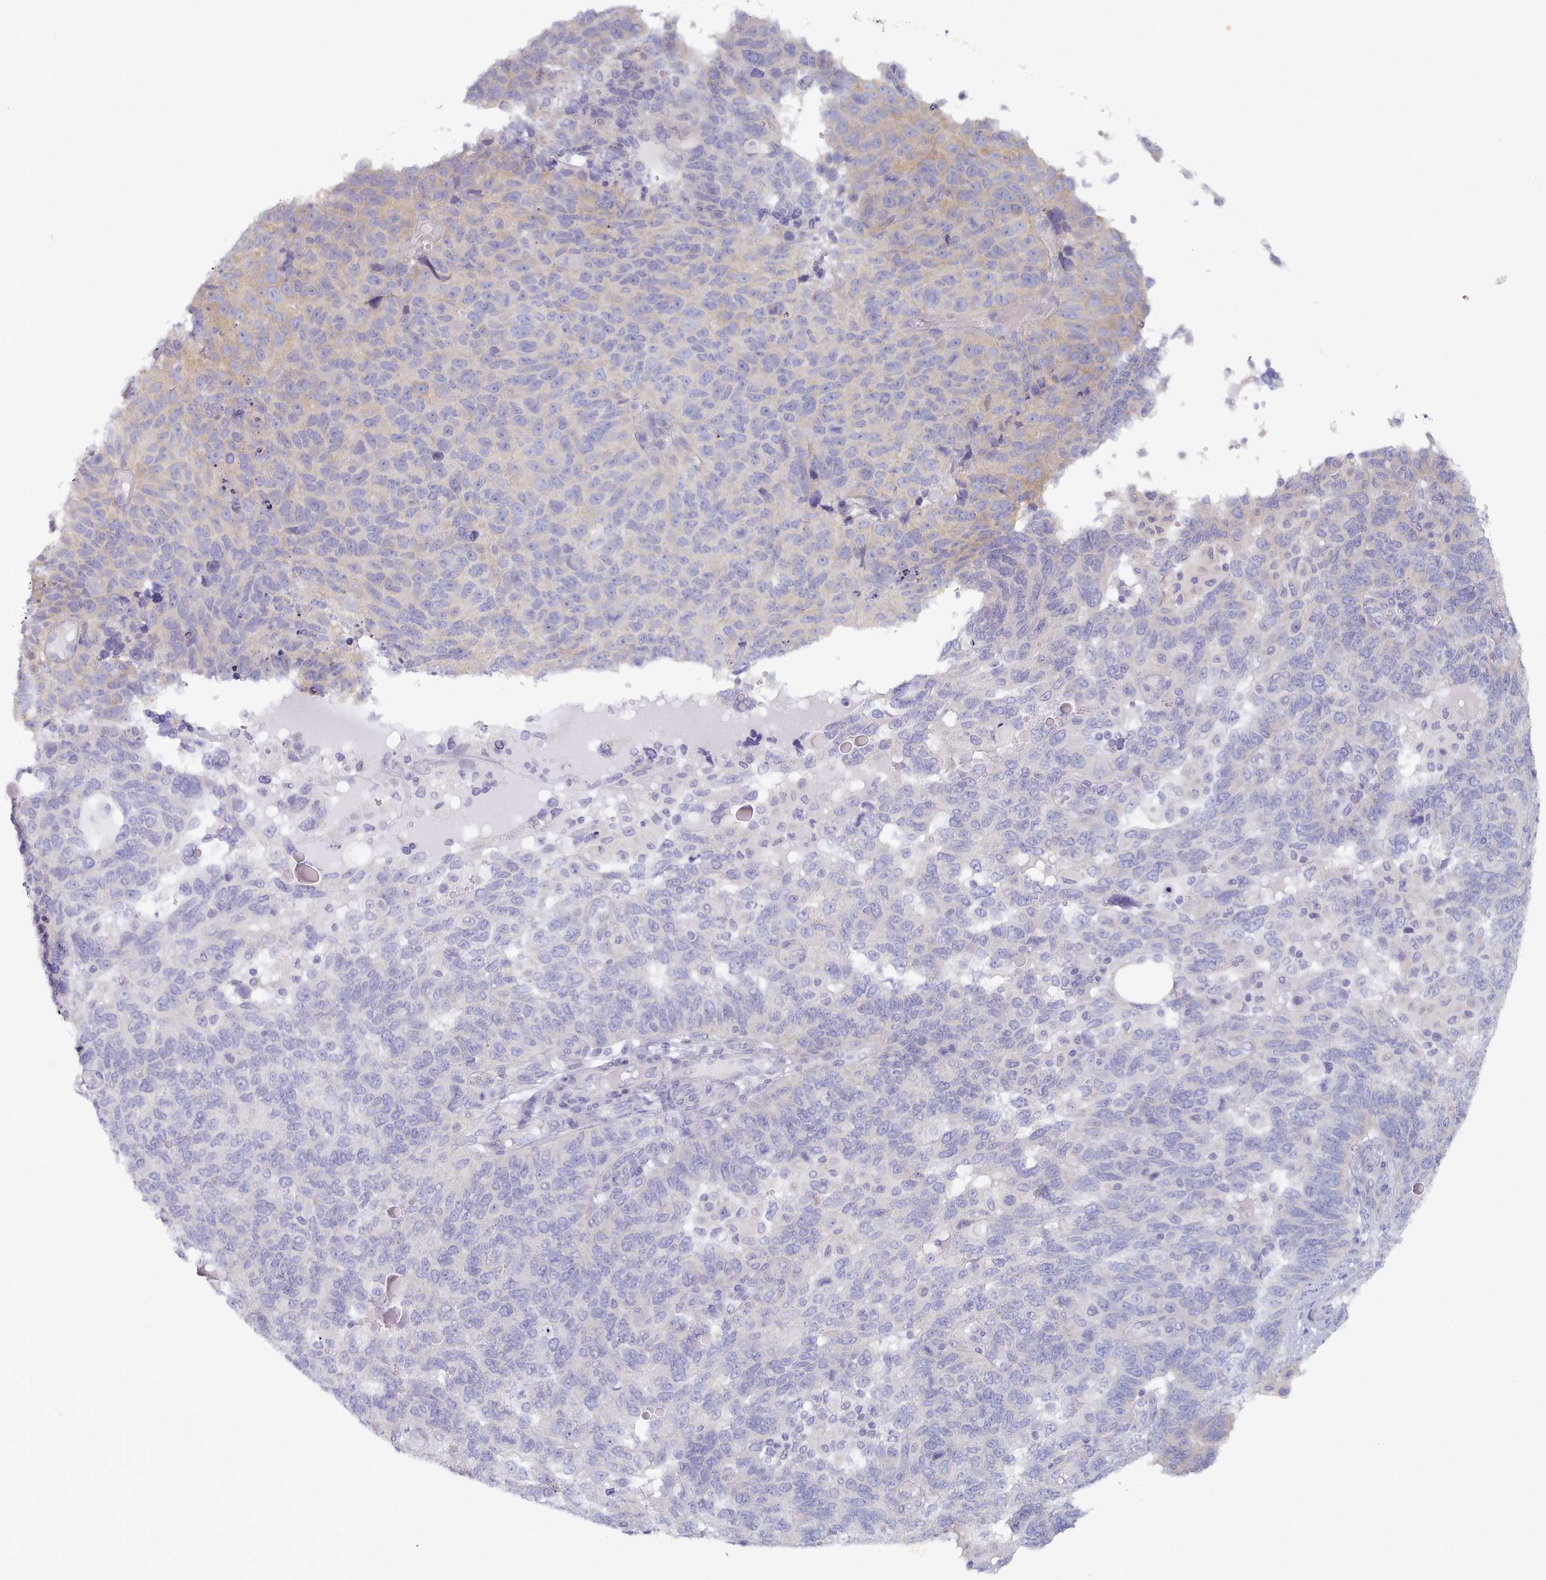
{"staining": {"intensity": "negative", "quantity": "none", "location": "none"}, "tissue": "endometrial cancer", "cell_type": "Tumor cells", "image_type": "cancer", "snomed": [{"axis": "morphology", "description": "Adenocarcinoma, NOS"}, {"axis": "topography", "description": "Endometrium"}], "caption": "The immunohistochemistry (IHC) micrograph has no significant staining in tumor cells of endometrial adenocarcinoma tissue.", "gene": "TYW1B", "patient": {"sex": "female", "age": 66}}